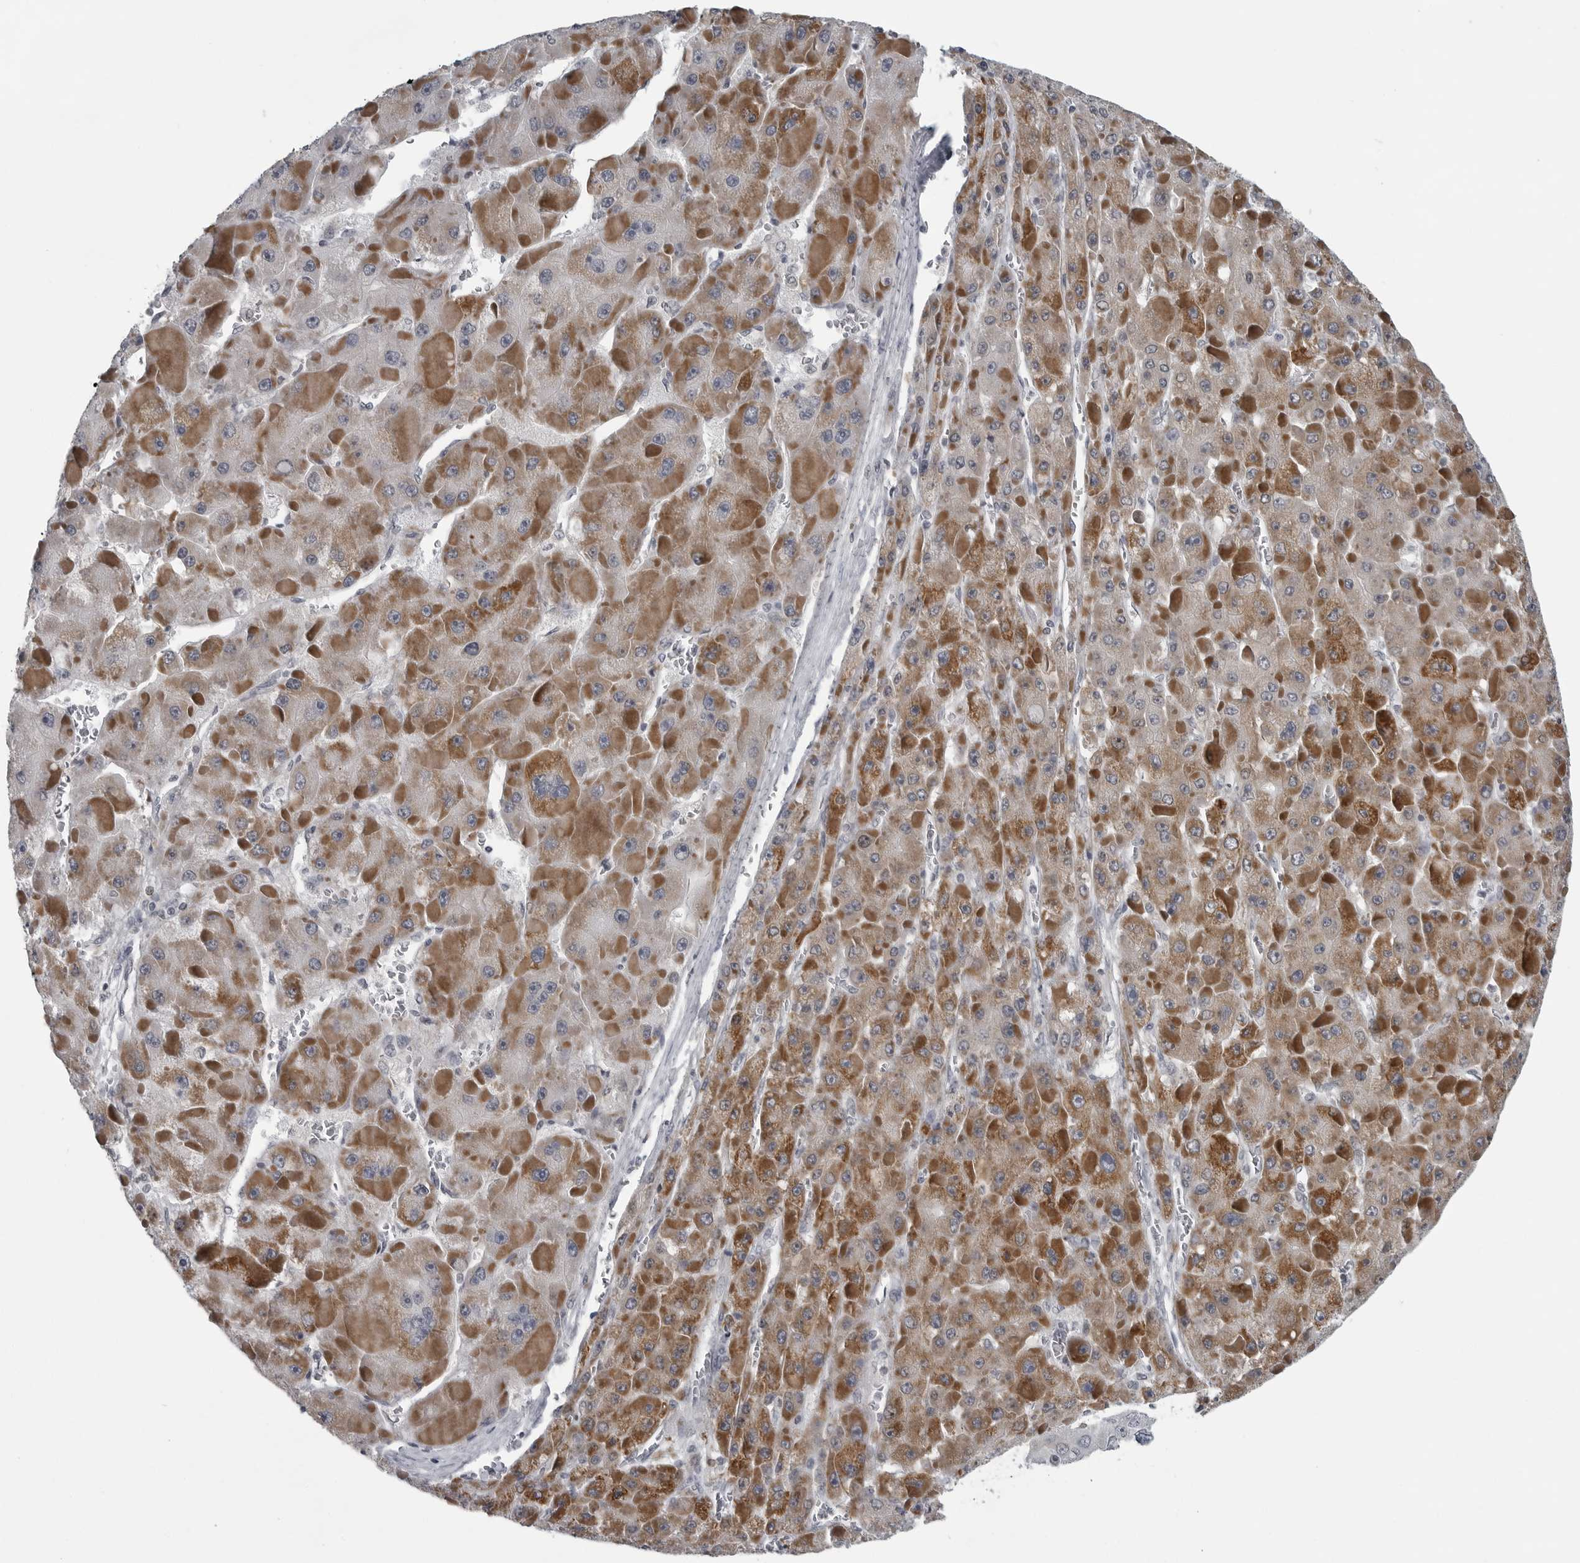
{"staining": {"intensity": "moderate", "quantity": ">75%", "location": "cytoplasmic/membranous"}, "tissue": "liver cancer", "cell_type": "Tumor cells", "image_type": "cancer", "snomed": [{"axis": "morphology", "description": "Carcinoma, Hepatocellular, NOS"}, {"axis": "topography", "description": "Liver"}], "caption": "IHC of human liver hepatocellular carcinoma shows medium levels of moderate cytoplasmic/membranous positivity in approximately >75% of tumor cells.", "gene": "LYSMD1", "patient": {"sex": "female", "age": 73}}